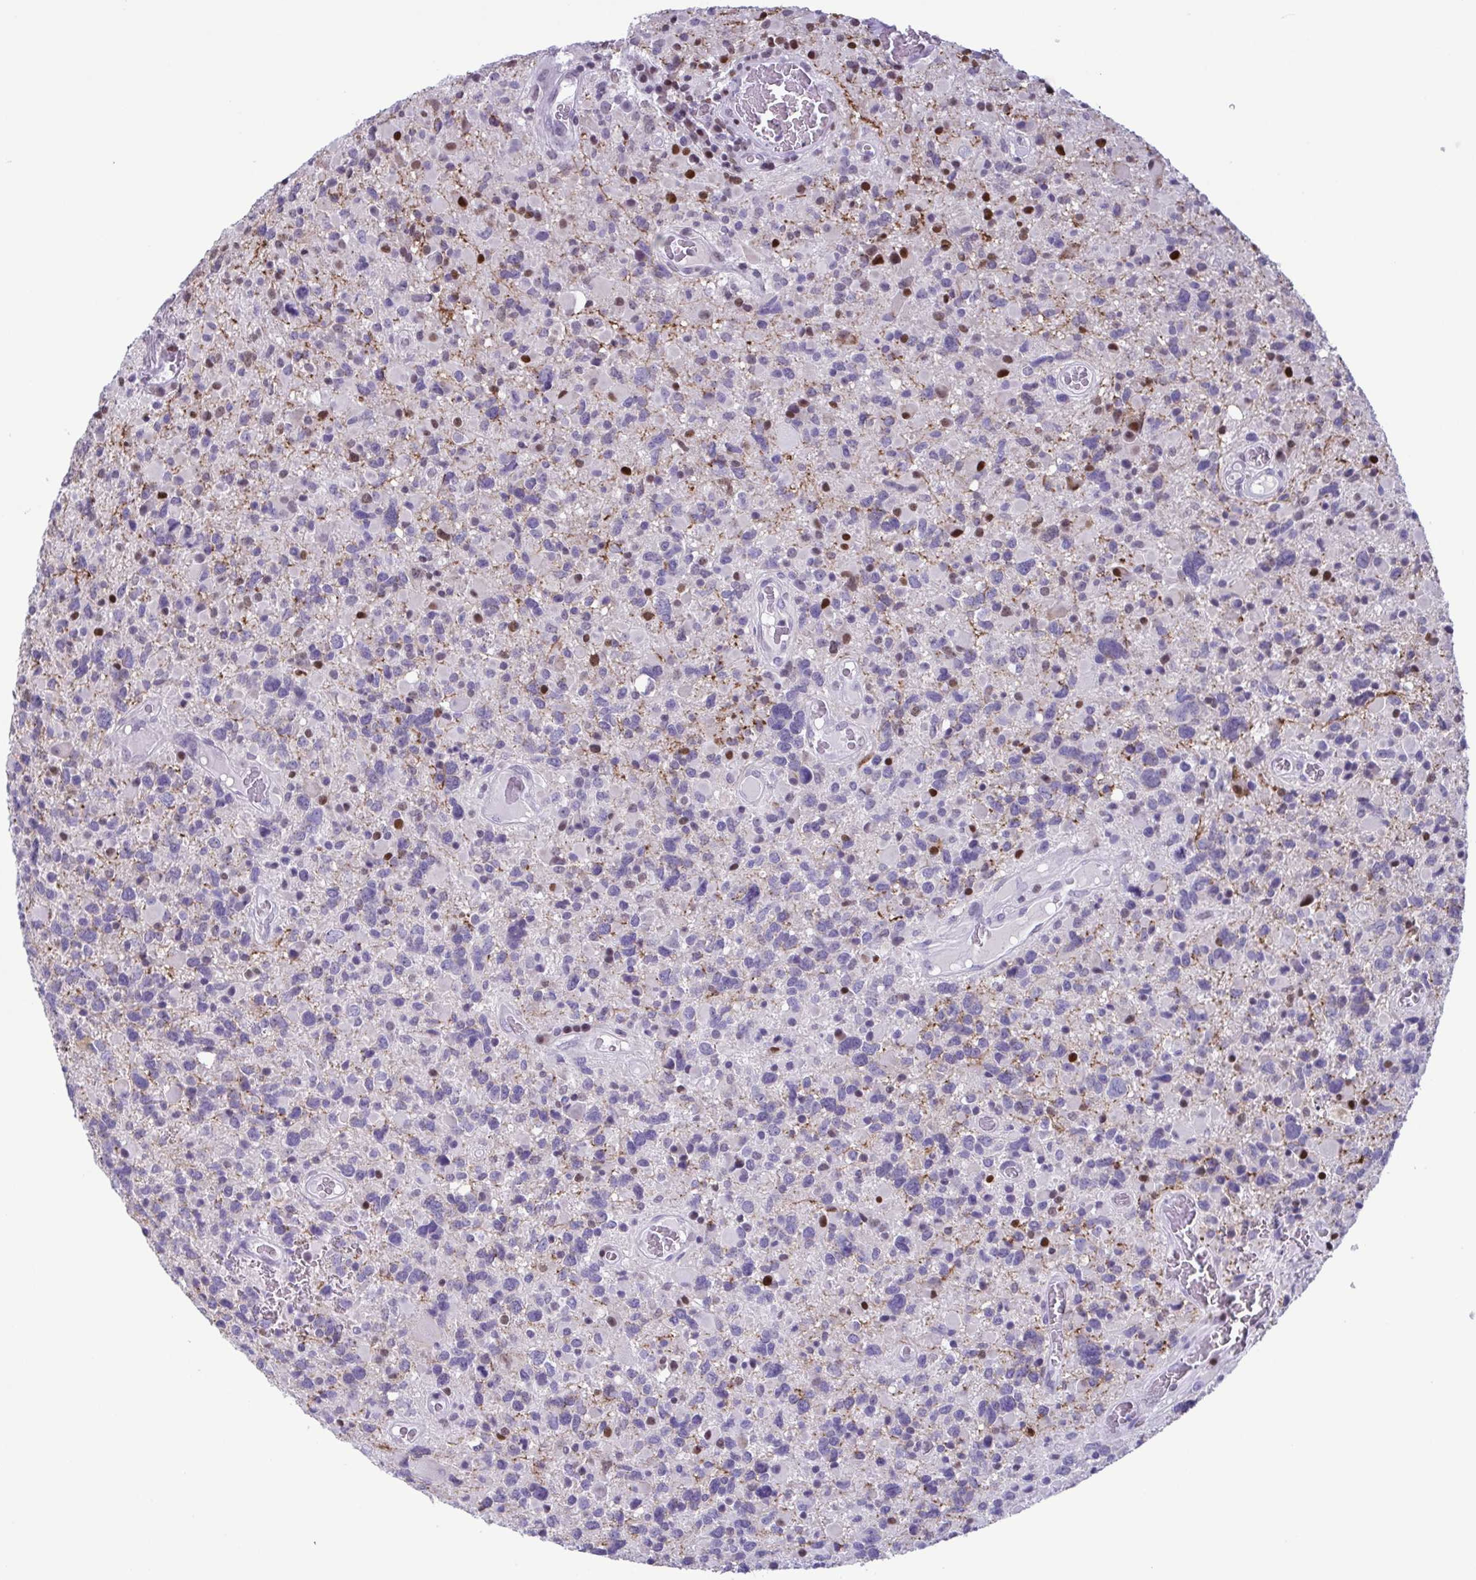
{"staining": {"intensity": "negative", "quantity": "none", "location": "none"}, "tissue": "glioma", "cell_type": "Tumor cells", "image_type": "cancer", "snomed": [{"axis": "morphology", "description": "Glioma, malignant, High grade"}, {"axis": "topography", "description": "Brain"}], "caption": "The immunohistochemistry image has no significant staining in tumor cells of malignant glioma (high-grade) tissue.", "gene": "IRF1", "patient": {"sex": "female", "age": 40}}